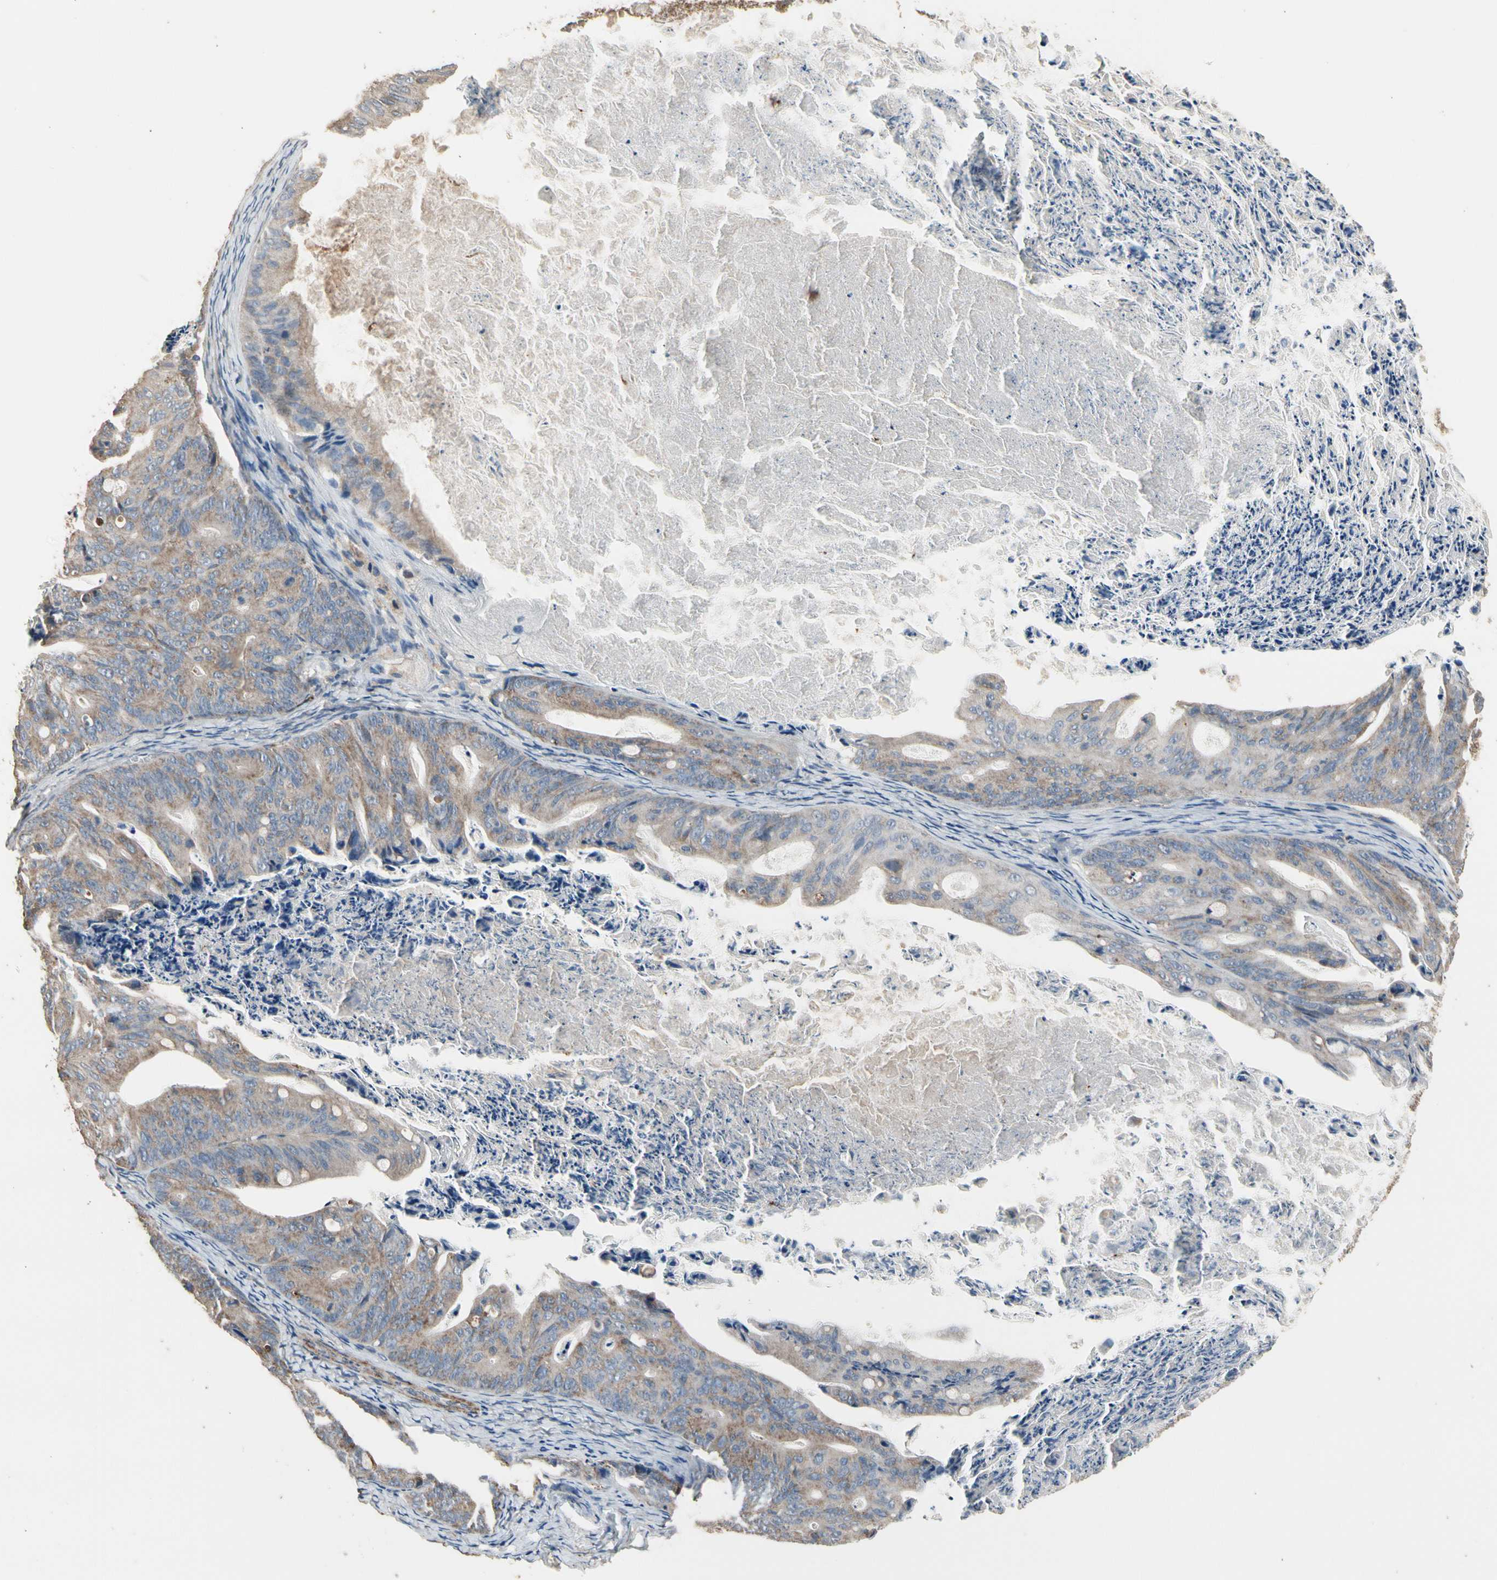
{"staining": {"intensity": "weak", "quantity": ">75%", "location": "cytoplasmic/membranous"}, "tissue": "ovarian cancer", "cell_type": "Tumor cells", "image_type": "cancer", "snomed": [{"axis": "morphology", "description": "Cystadenocarcinoma, mucinous, NOS"}, {"axis": "topography", "description": "Ovary"}], "caption": "DAB (3,3'-diaminobenzidine) immunohistochemical staining of human ovarian cancer shows weak cytoplasmic/membranous protein staining in about >75% of tumor cells. Immunohistochemistry (ihc) stains the protein in brown and the nuclei are stained blue.", "gene": "SUSD2", "patient": {"sex": "female", "age": 37}}